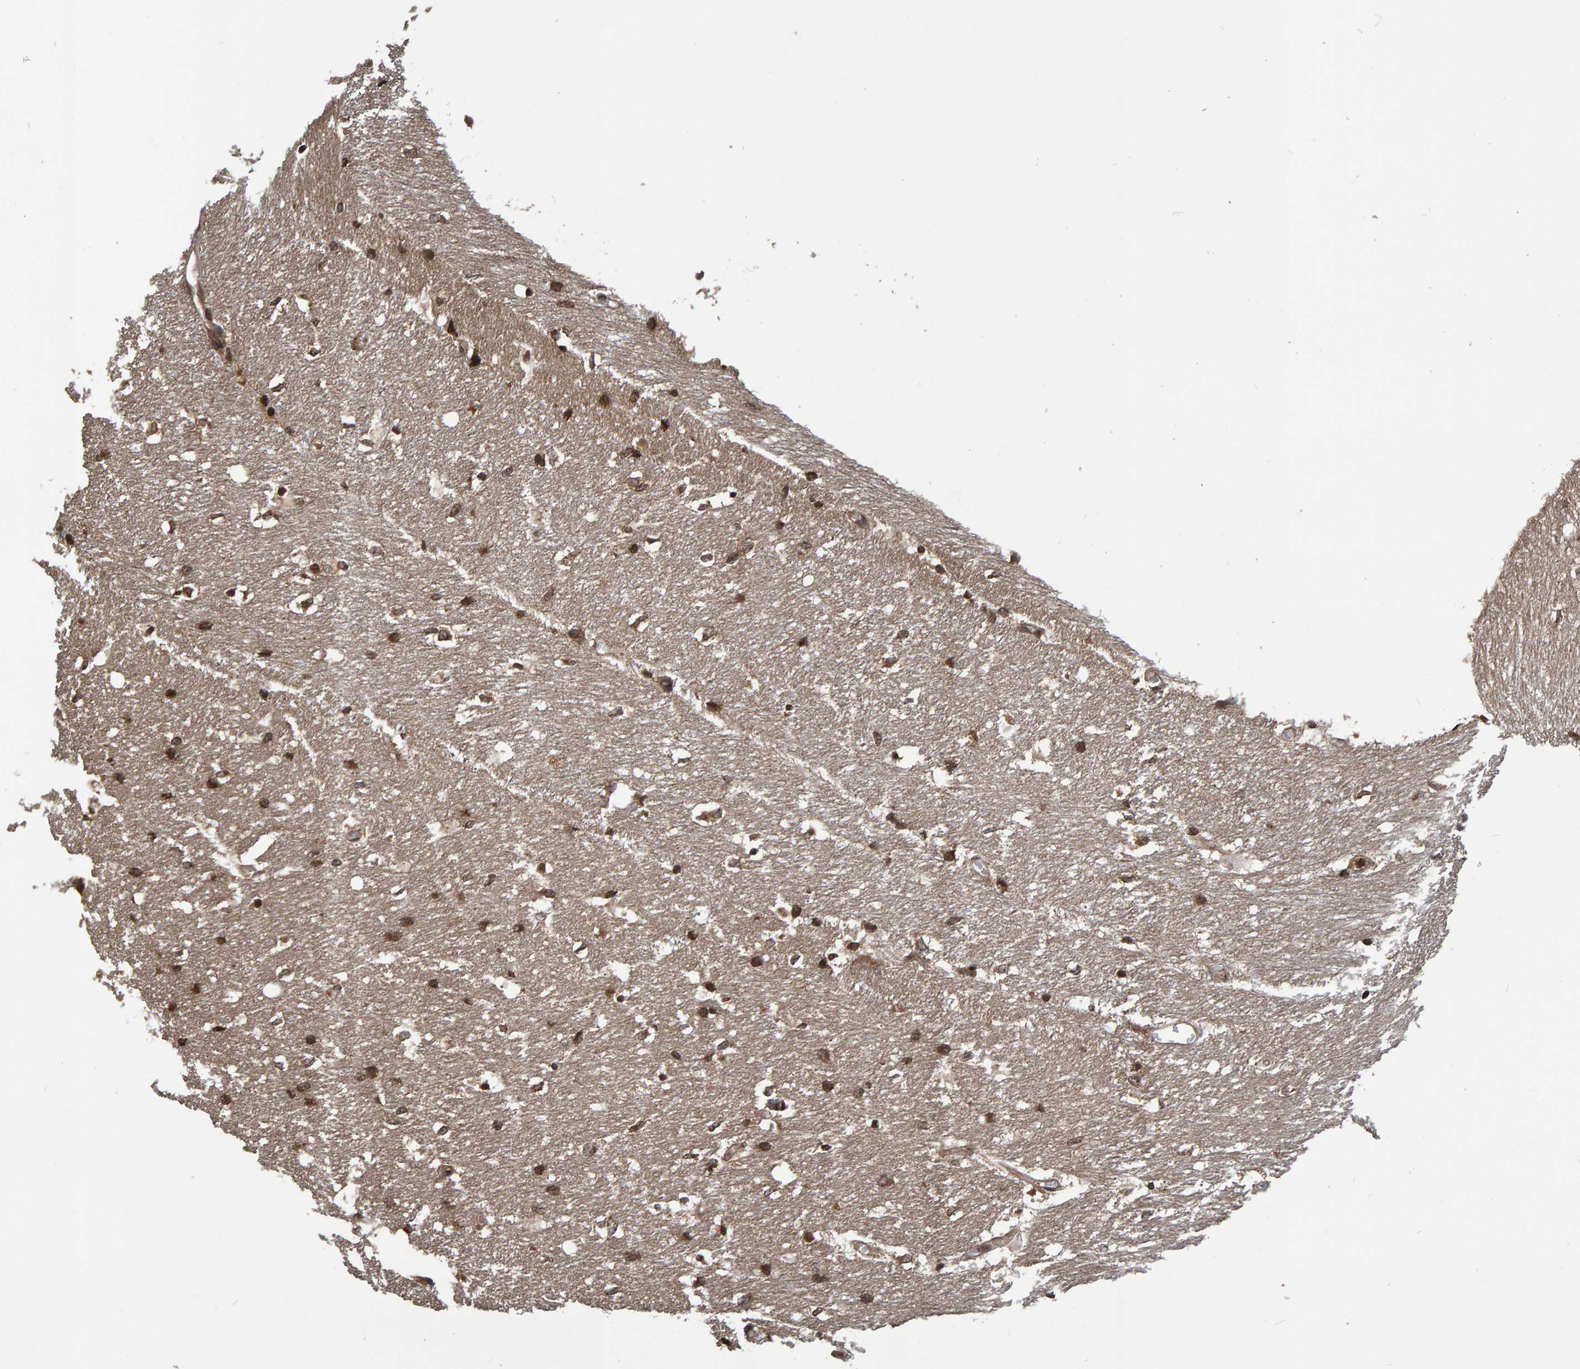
{"staining": {"intensity": "strong", "quantity": ">75%", "location": "cytoplasmic/membranous,nuclear"}, "tissue": "hippocampus", "cell_type": "Glial cells", "image_type": "normal", "snomed": [{"axis": "morphology", "description": "Normal tissue, NOS"}, {"axis": "topography", "description": "Hippocampus"}], "caption": "Immunohistochemical staining of benign hippocampus displays strong cytoplasmic/membranous,nuclear protein positivity in approximately >75% of glial cells. (IHC, brightfield microscopy, high magnification).", "gene": "GAB2", "patient": {"sex": "female", "age": 19}}